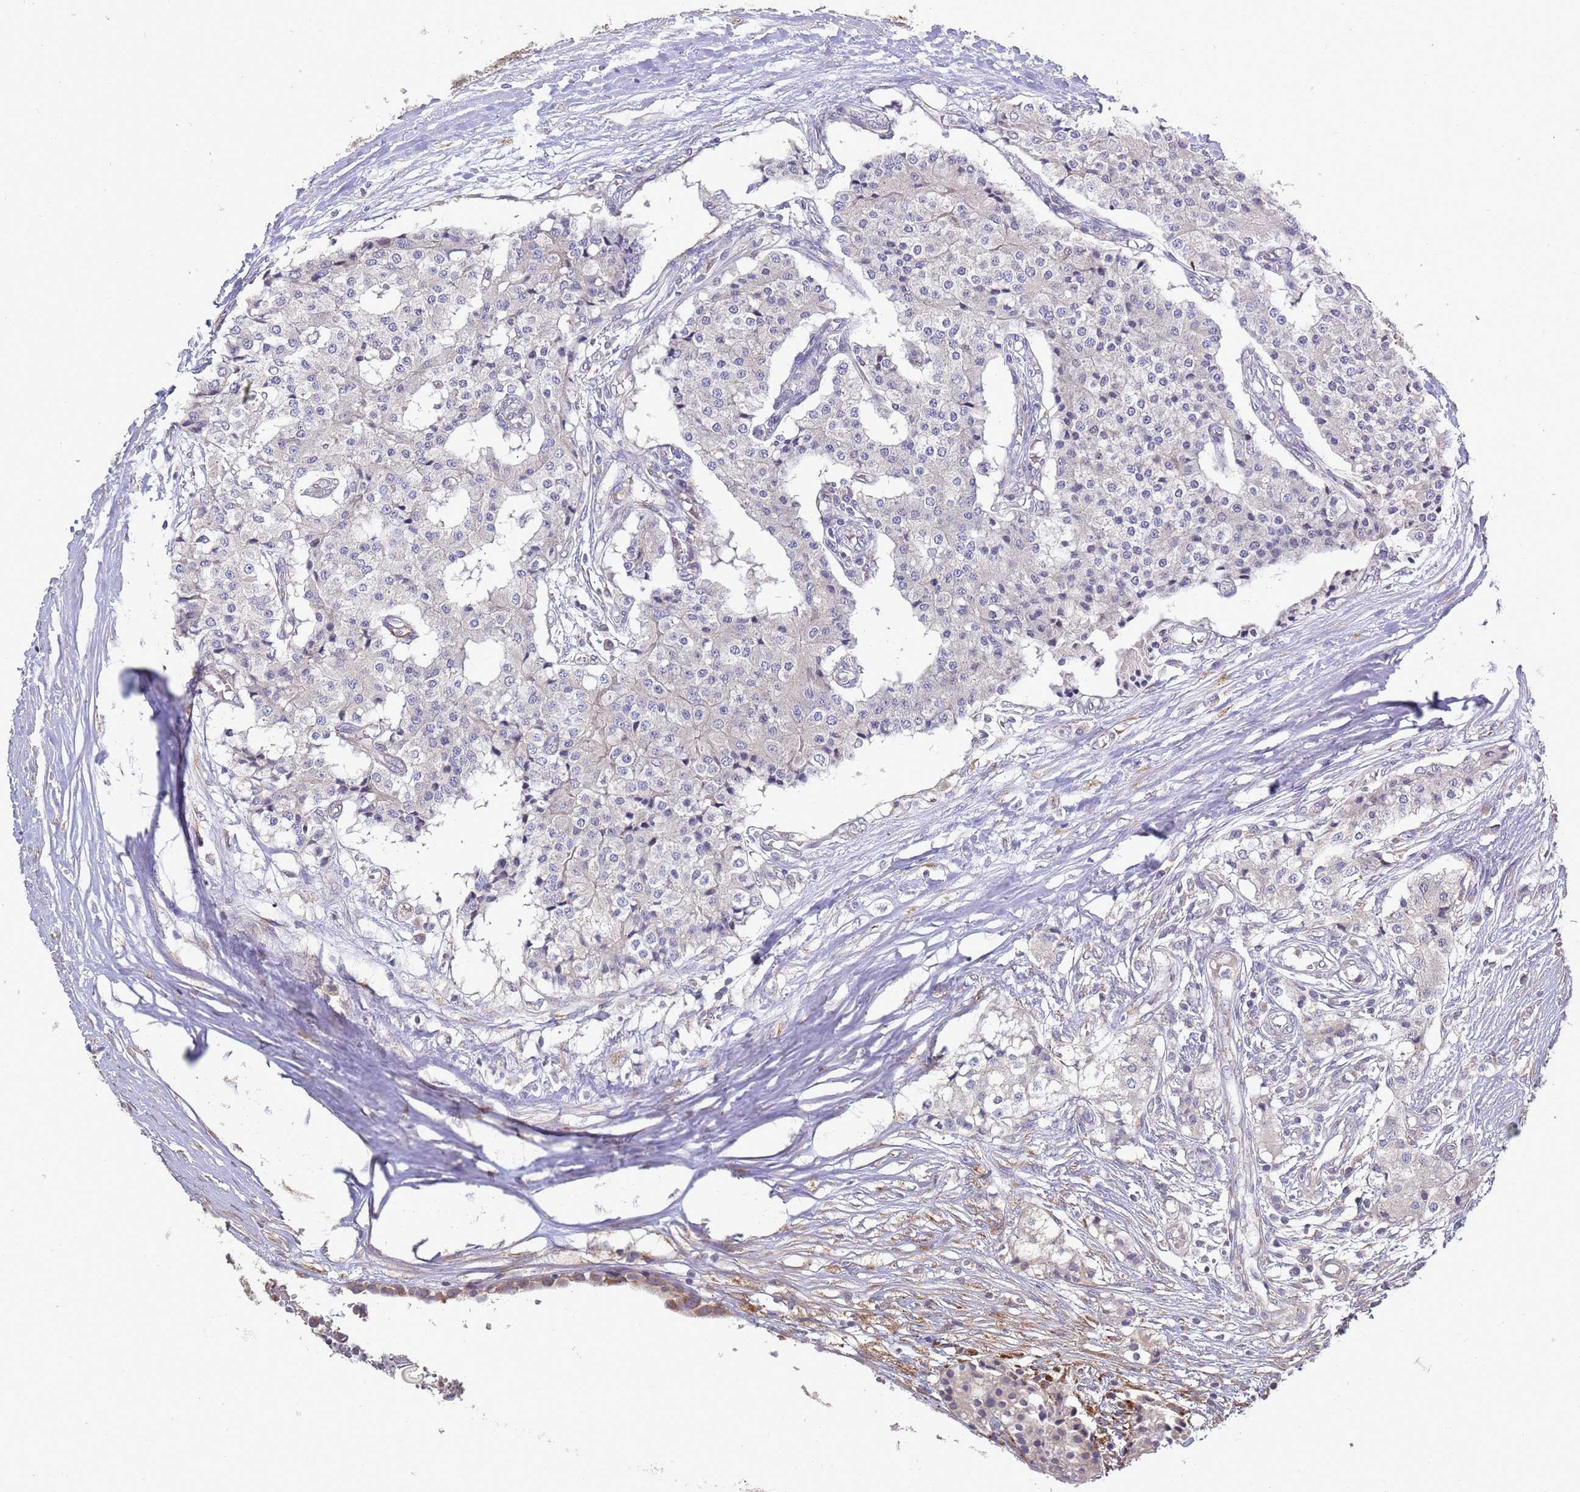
{"staining": {"intensity": "negative", "quantity": "none", "location": "none"}, "tissue": "carcinoid", "cell_type": "Tumor cells", "image_type": "cancer", "snomed": [{"axis": "morphology", "description": "Carcinoid, malignant, NOS"}, {"axis": "topography", "description": "Colon"}], "caption": "DAB immunohistochemical staining of human malignant carcinoid displays no significant expression in tumor cells.", "gene": "VRK2", "patient": {"sex": "female", "age": 52}}